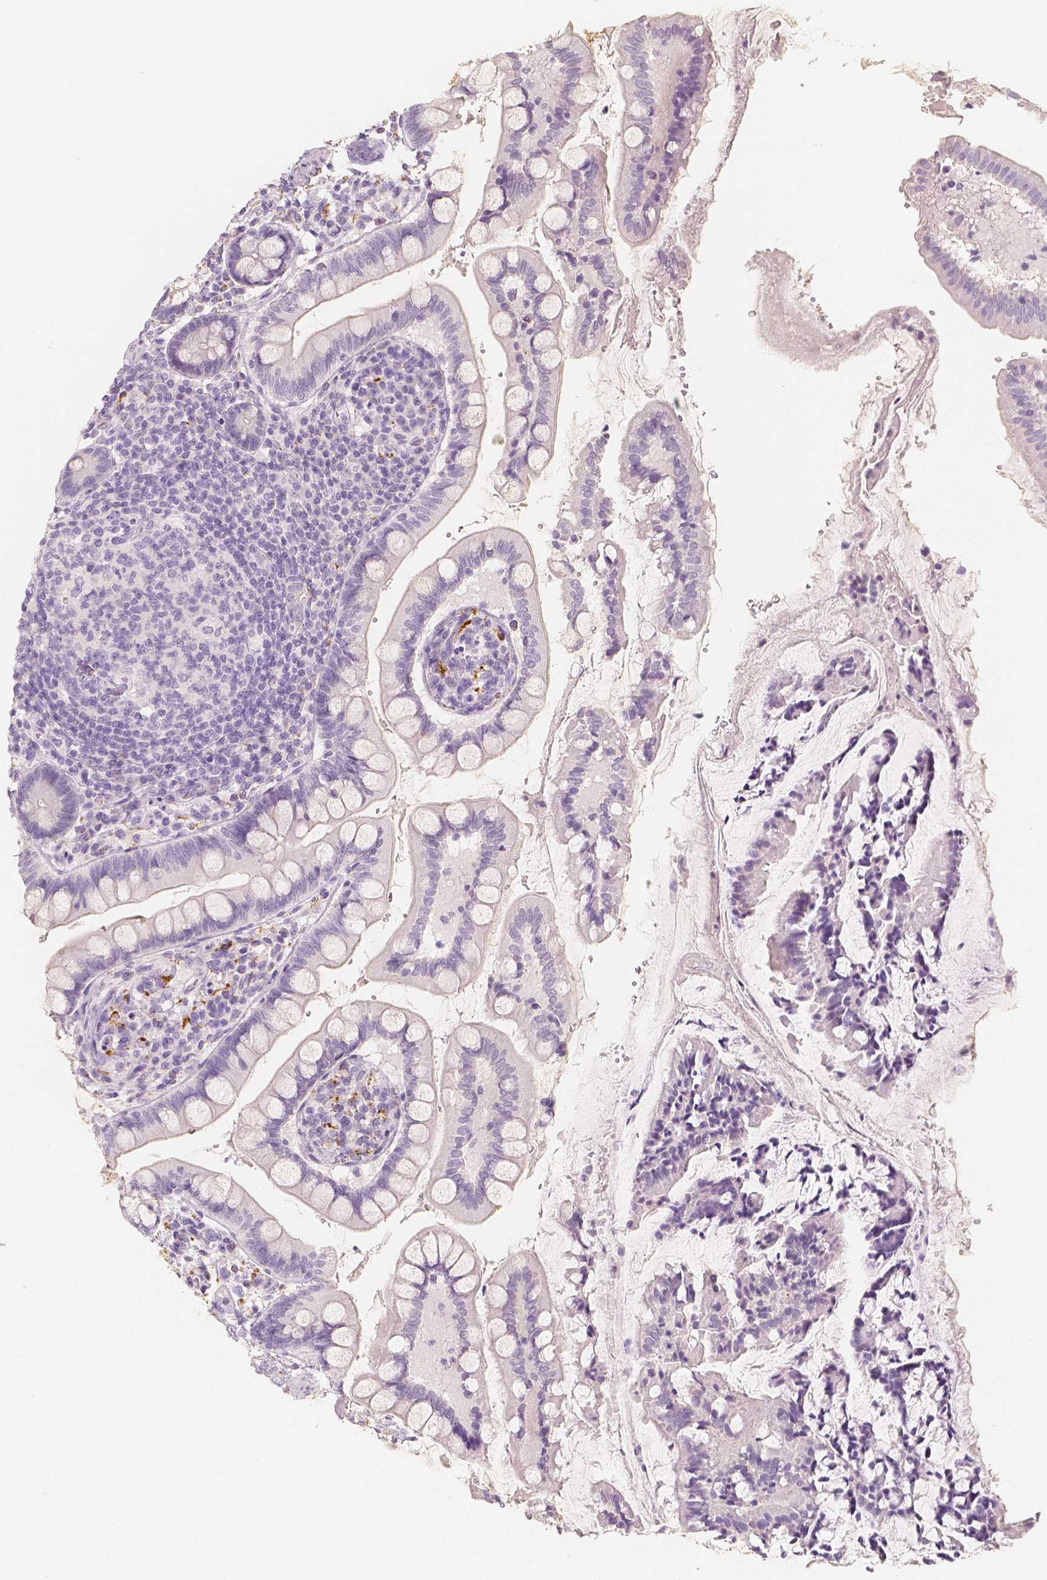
{"staining": {"intensity": "negative", "quantity": "none", "location": "none"}, "tissue": "small intestine", "cell_type": "Glandular cells", "image_type": "normal", "snomed": [{"axis": "morphology", "description": "Normal tissue, NOS"}, {"axis": "topography", "description": "Small intestine"}], "caption": "Glandular cells are negative for protein expression in unremarkable human small intestine.", "gene": "NECAB2", "patient": {"sex": "female", "age": 56}}